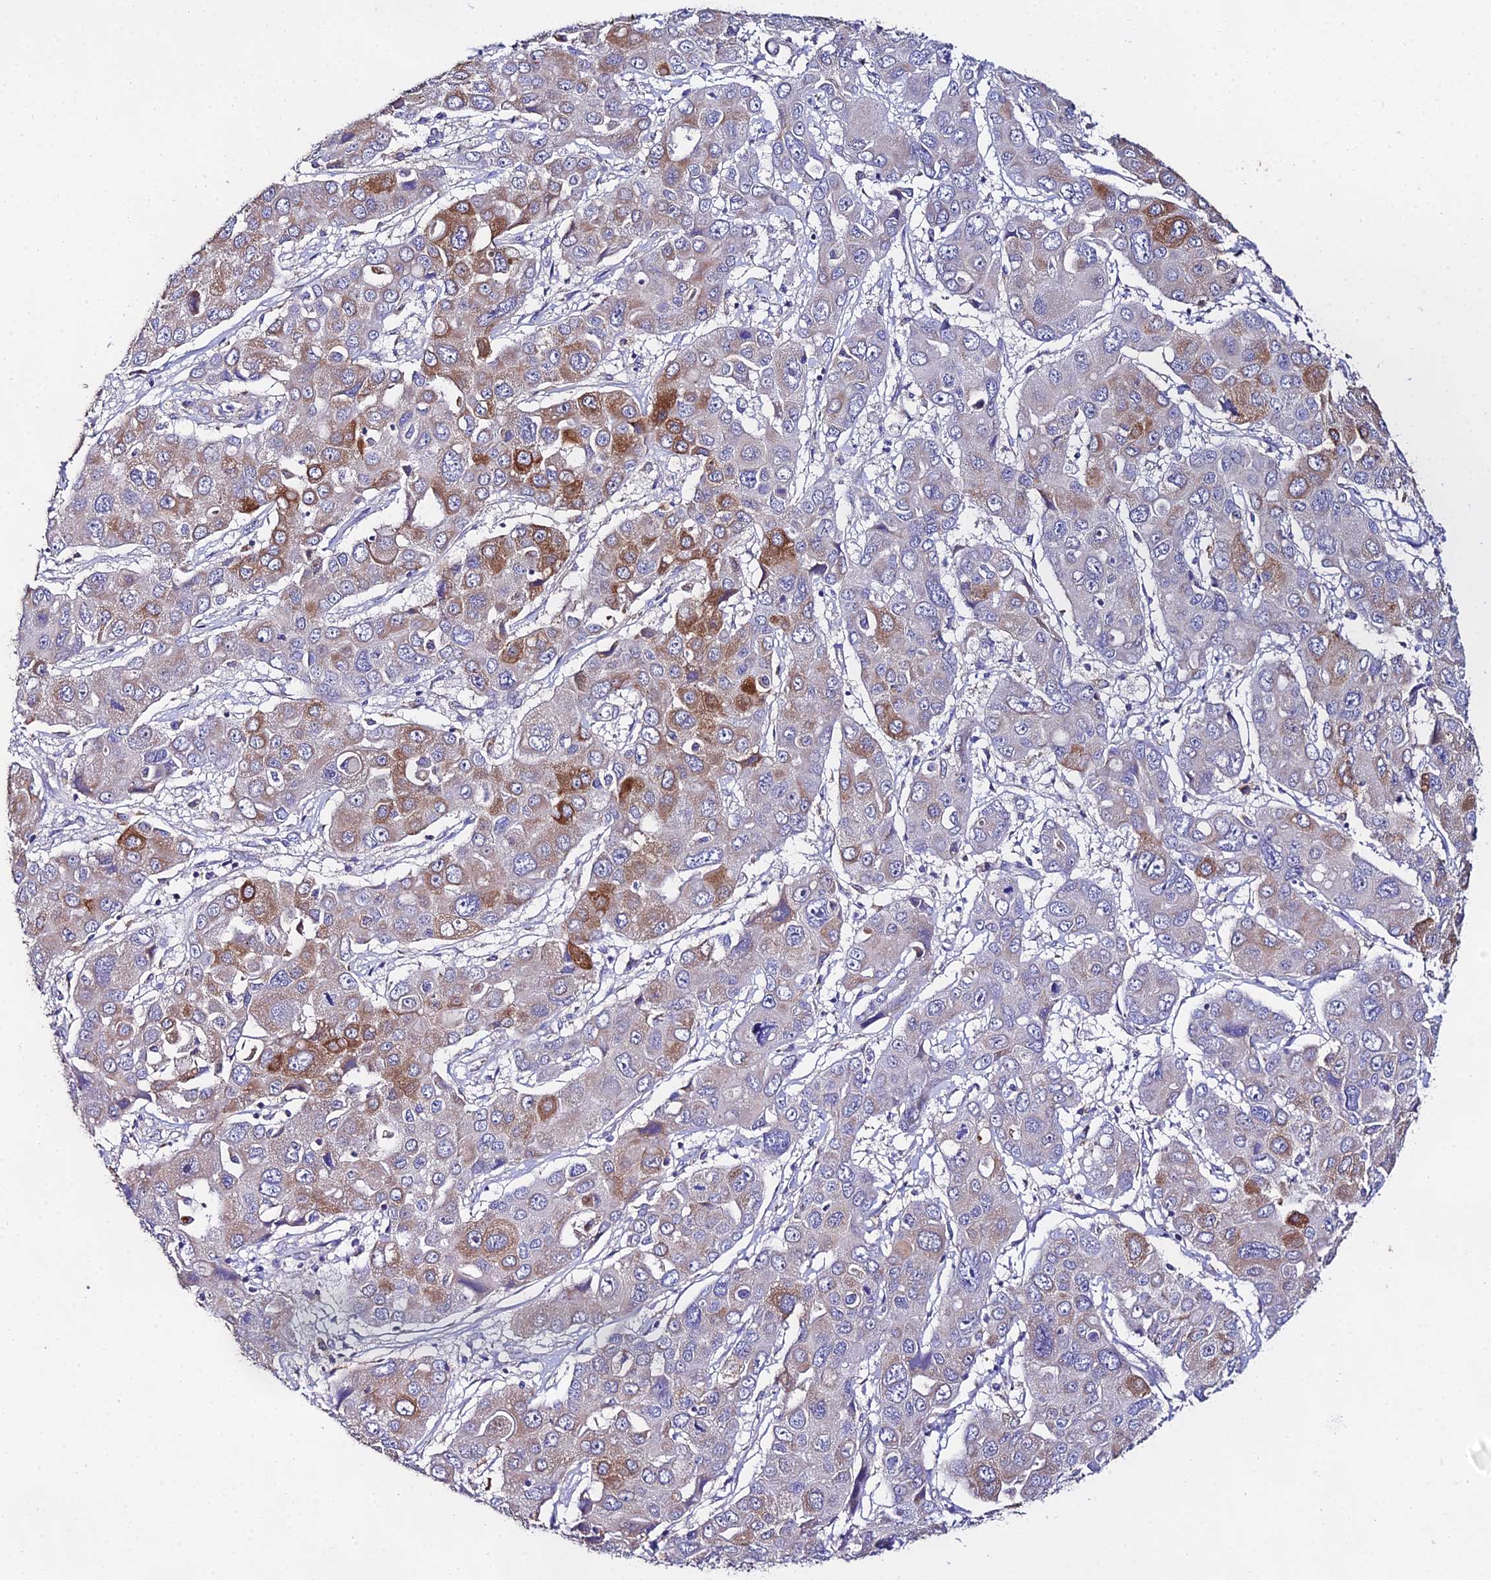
{"staining": {"intensity": "moderate", "quantity": "<25%", "location": "cytoplasmic/membranous"}, "tissue": "liver cancer", "cell_type": "Tumor cells", "image_type": "cancer", "snomed": [{"axis": "morphology", "description": "Cholangiocarcinoma"}, {"axis": "topography", "description": "Liver"}], "caption": "This photomicrograph exhibits liver cancer (cholangiocarcinoma) stained with IHC to label a protein in brown. The cytoplasmic/membranous of tumor cells show moderate positivity for the protein. Nuclei are counter-stained blue.", "gene": "PPP2R2C", "patient": {"sex": "male", "age": 67}}